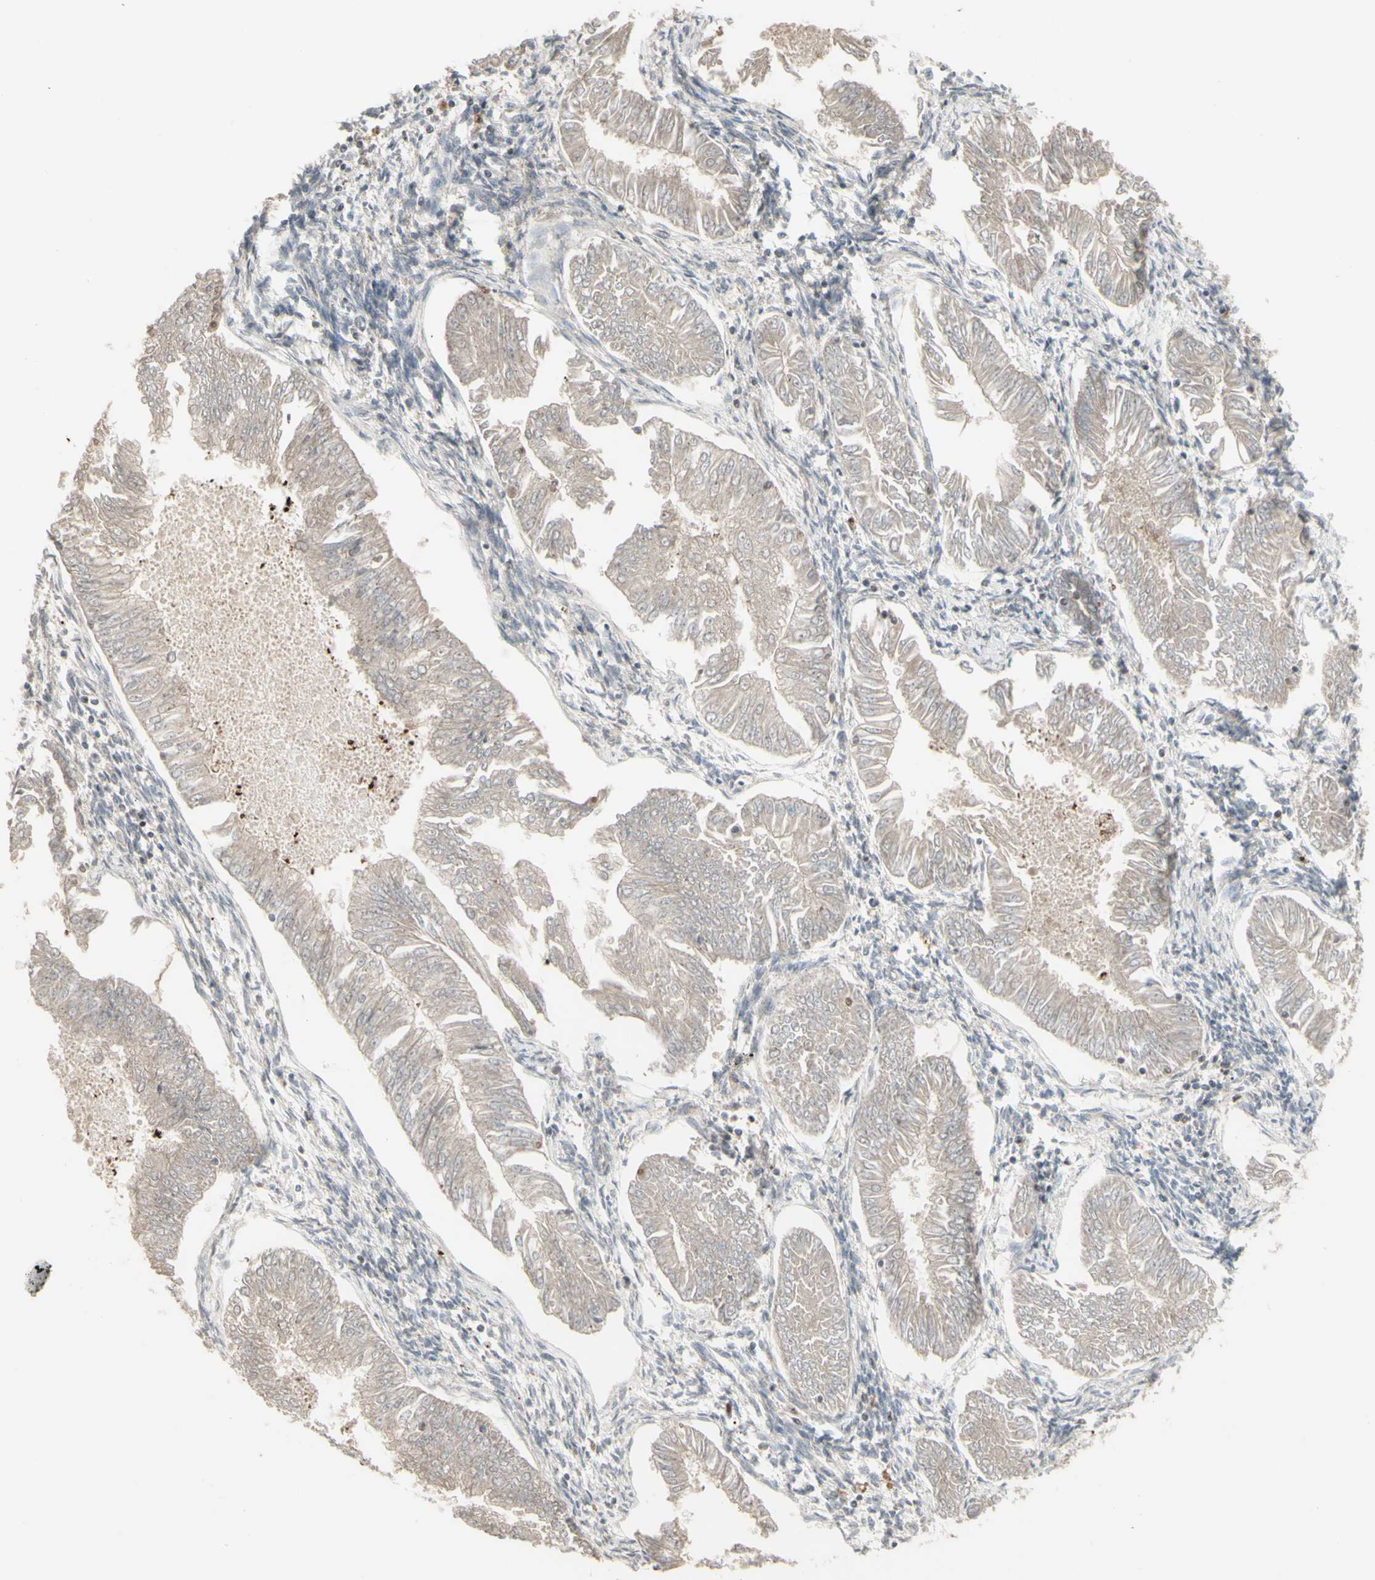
{"staining": {"intensity": "negative", "quantity": "none", "location": "none"}, "tissue": "endometrial cancer", "cell_type": "Tumor cells", "image_type": "cancer", "snomed": [{"axis": "morphology", "description": "Adenocarcinoma, NOS"}, {"axis": "topography", "description": "Endometrium"}], "caption": "Immunohistochemistry histopathology image of human endometrial adenocarcinoma stained for a protein (brown), which demonstrates no staining in tumor cells.", "gene": "CSK", "patient": {"sex": "female", "age": 53}}